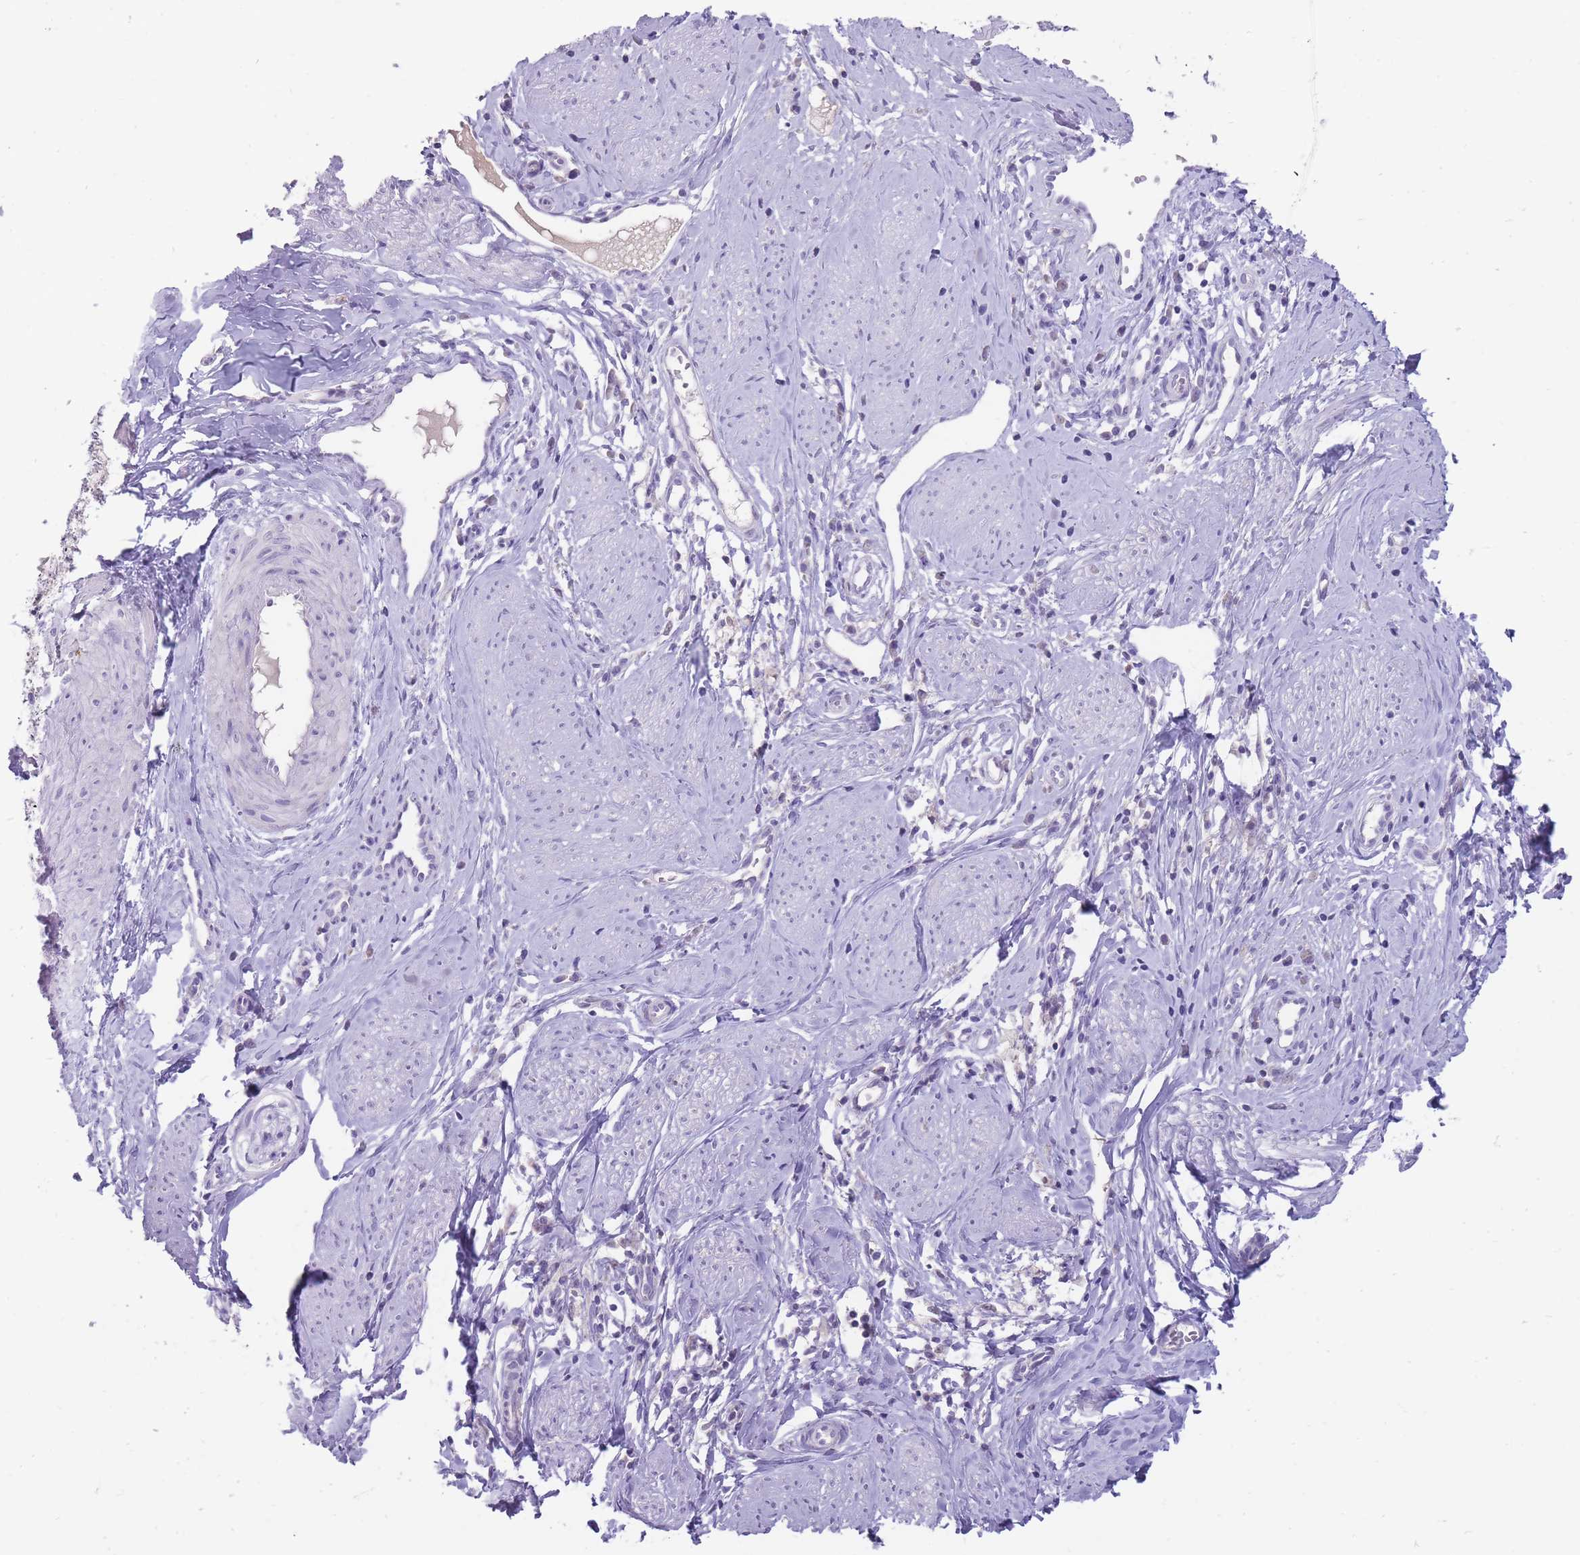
{"staining": {"intensity": "negative", "quantity": "none", "location": "none"}, "tissue": "cervical cancer", "cell_type": "Tumor cells", "image_type": "cancer", "snomed": [{"axis": "morphology", "description": "Adenocarcinoma, NOS"}, {"axis": "topography", "description": "Cervix"}], "caption": "This is an IHC image of human cervical cancer. There is no expression in tumor cells.", "gene": "ERICH4", "patient": {"sex": "female", "age": 36}}